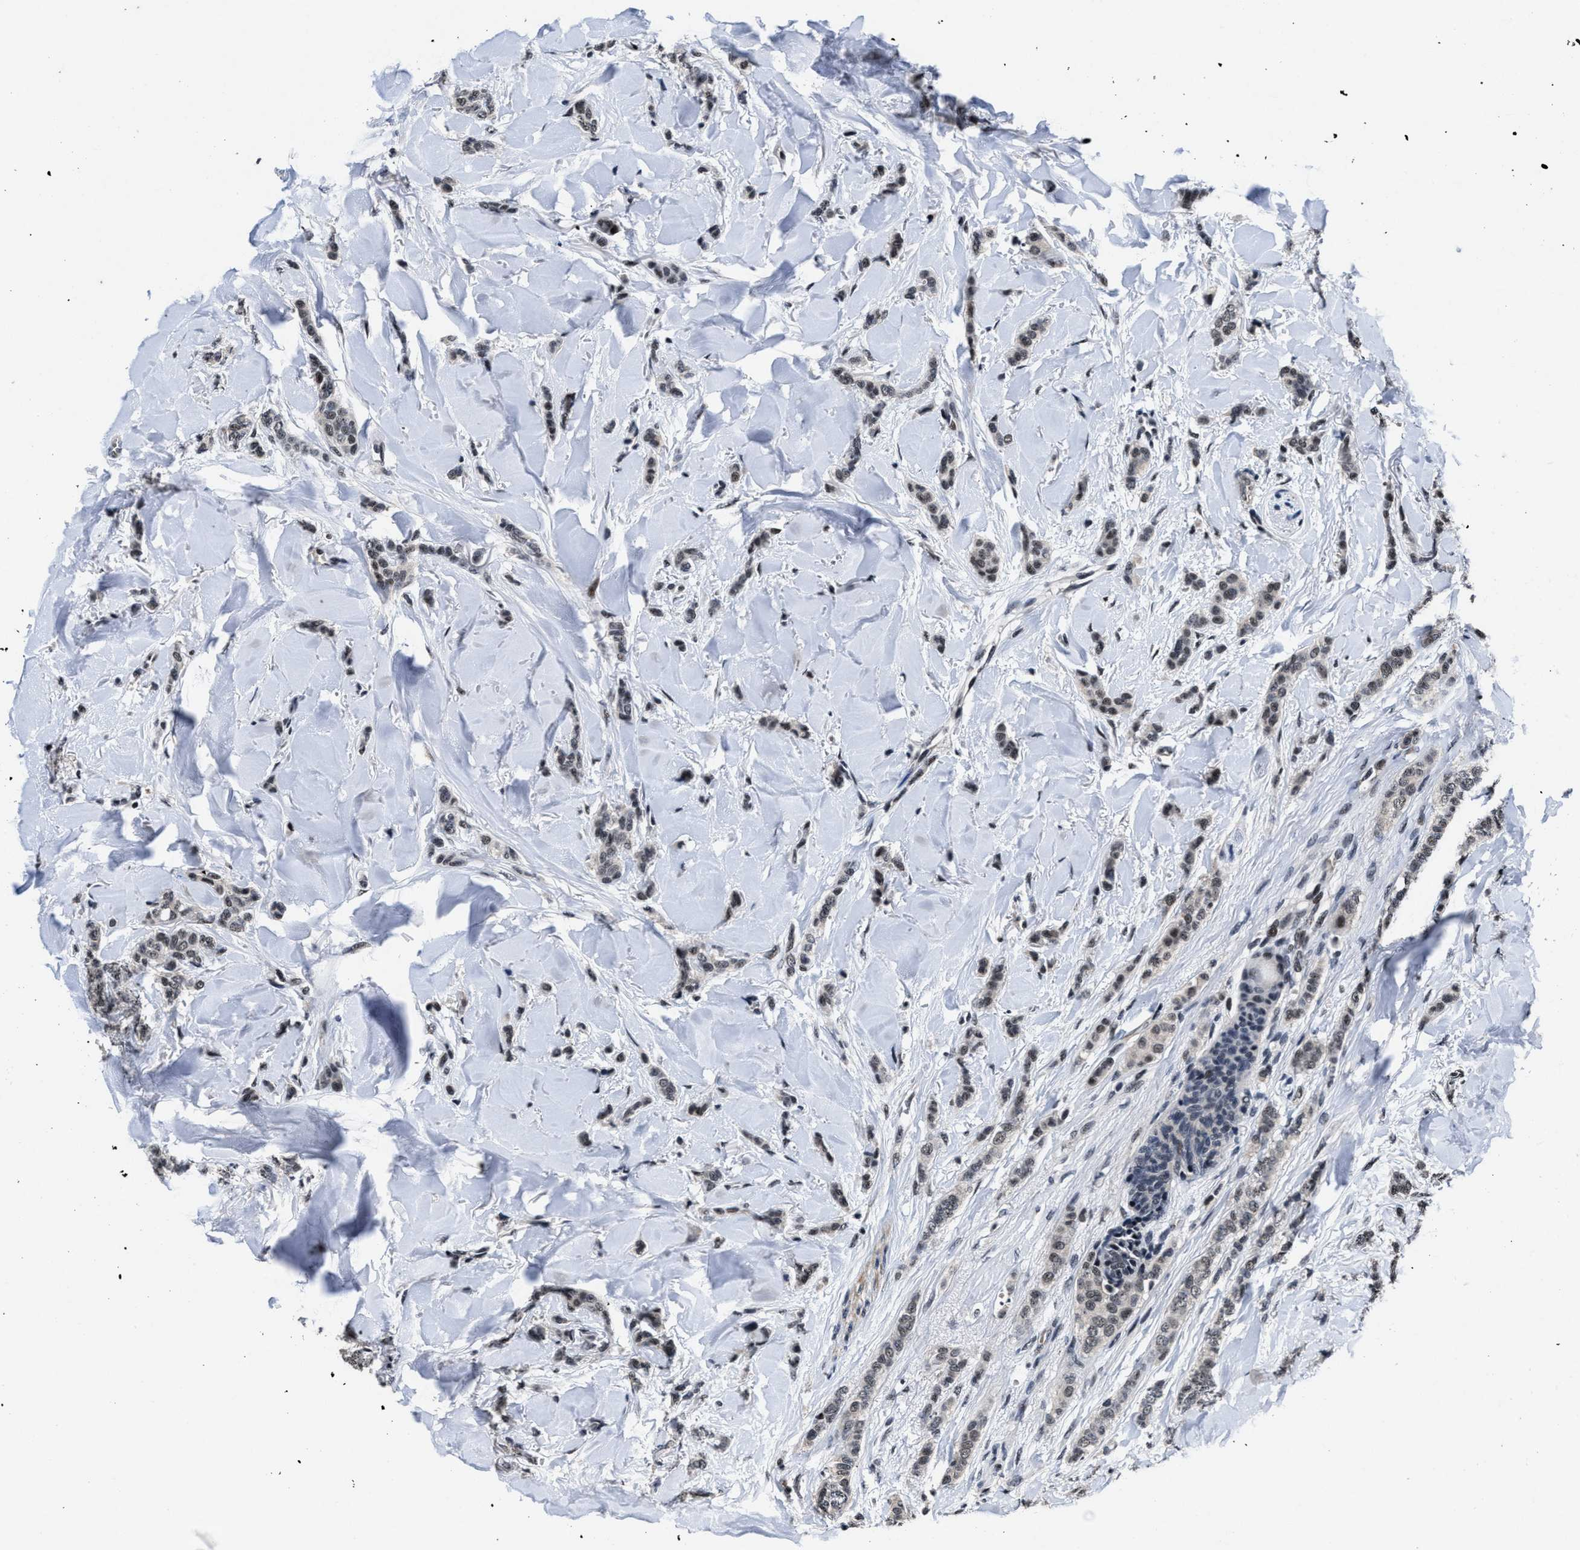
{"staining": {"intensity": "weak", "quantity": "25%-75%", "location": "nuclear"}, "tissue": "breast cancer", "cell_type": "Tumor cells", "image_type": "cancer", "snomed": [{"axis": "morphology", "description": "Lobular carcinoma"}, {"axis": "topography", "description": "Skin"}, {"axis": "topography", "description": "Breast"}], "caption": "Approximately 25%-75% of tumor cells in human breast cancer (lobular carcinoma) exhibit weak nuclear protein expression as visualized by brown immunohistochemical staining.", "gene": "ZNF233", "patient": {"sex": "female", "age": 46}}